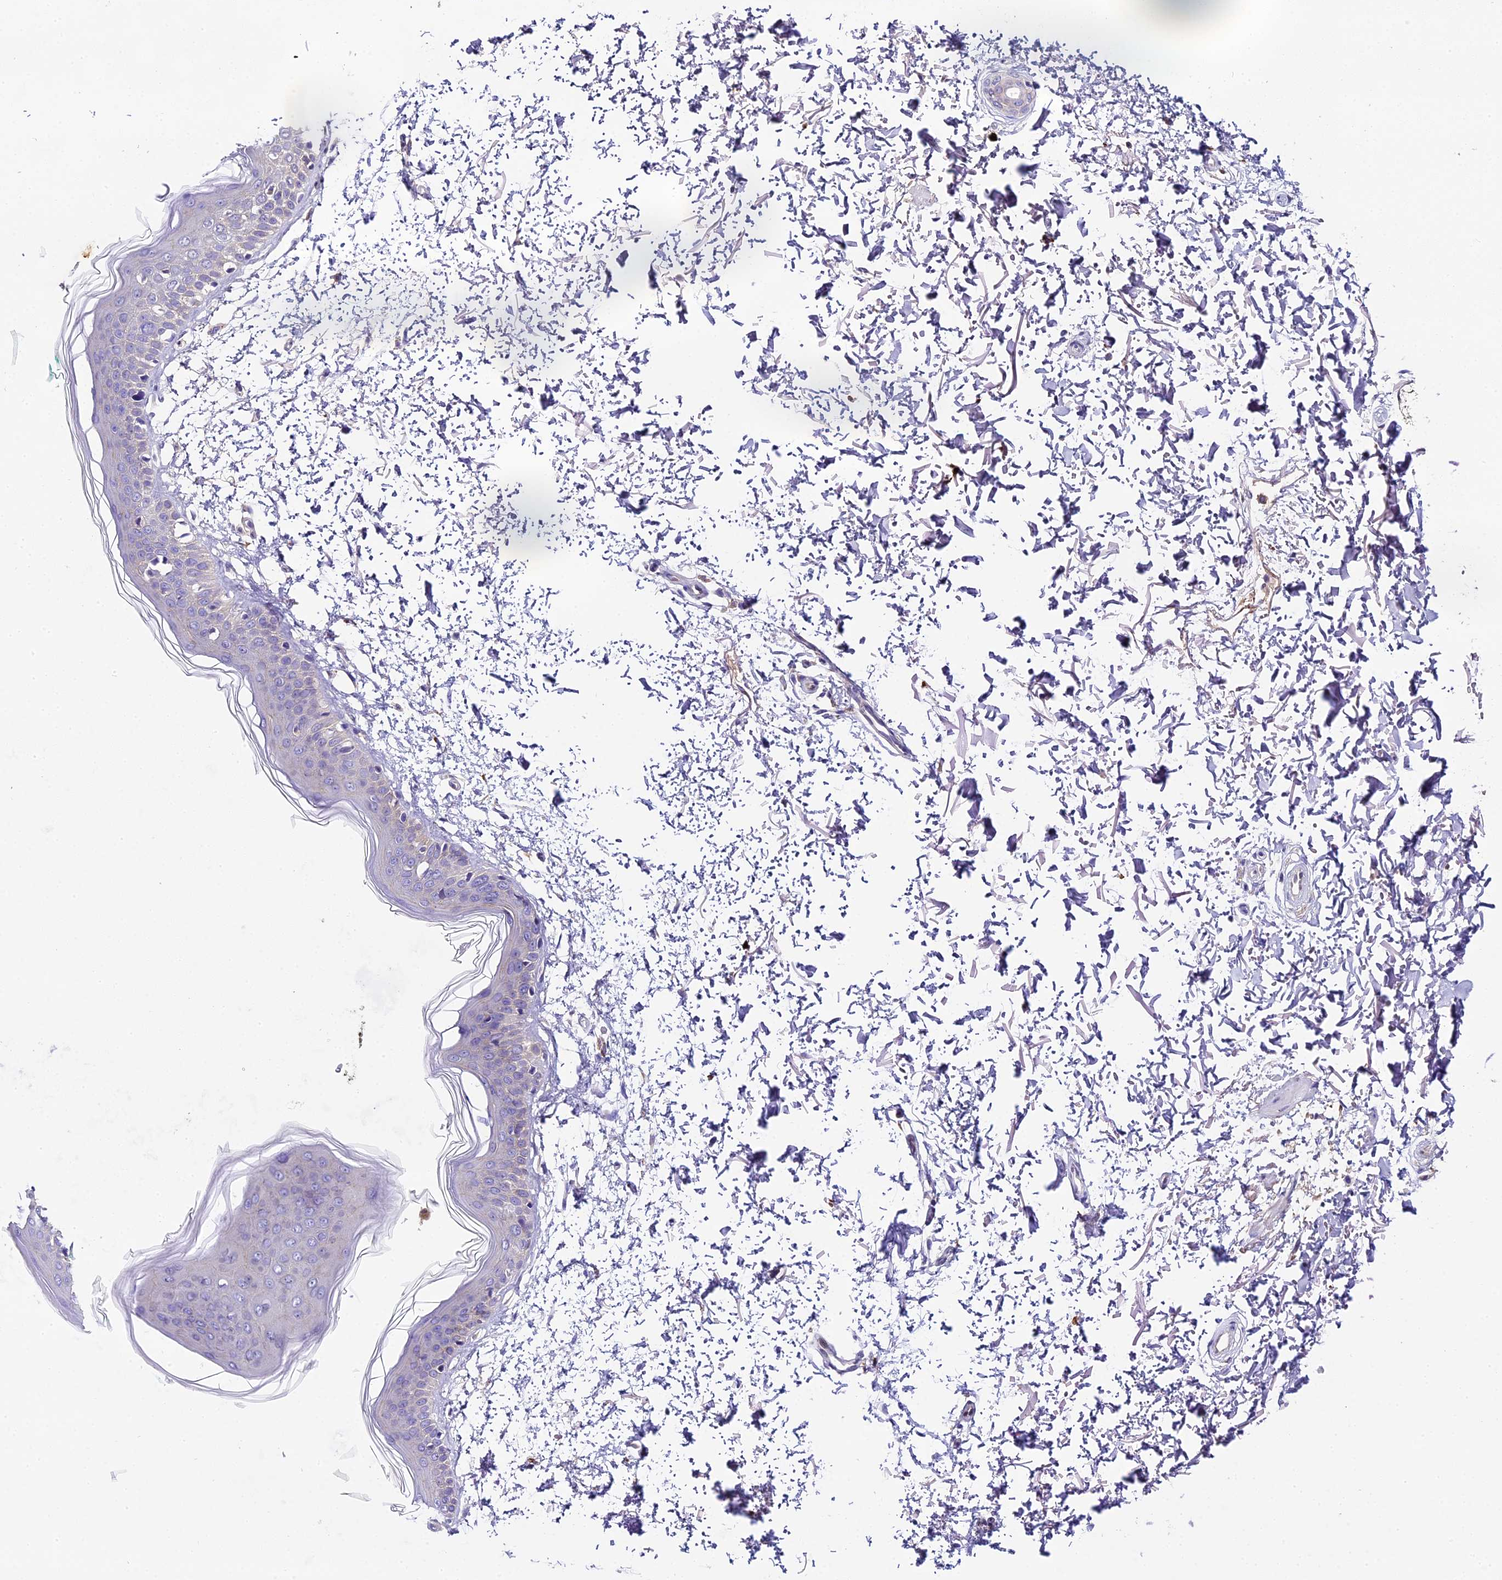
{"staining": {"intensity": "negative", "quantity": "none", "location": "none"}, "tissue": "skin", "cell_type": "Fibroblasts", "image_type": "normal", "snomed": [{"axis": "morphology", "description": "Normal tissue, NOS"}, {"axis": "topography", "description": "Skin"}], "caption": "Fibroblasts are negative for brown protein staining in benign skin. (DAB IHC visualized using brightfield microscopy, high magnification).", "gene": "ENKD1", "patient": {"sex": "male", "age": 66}}